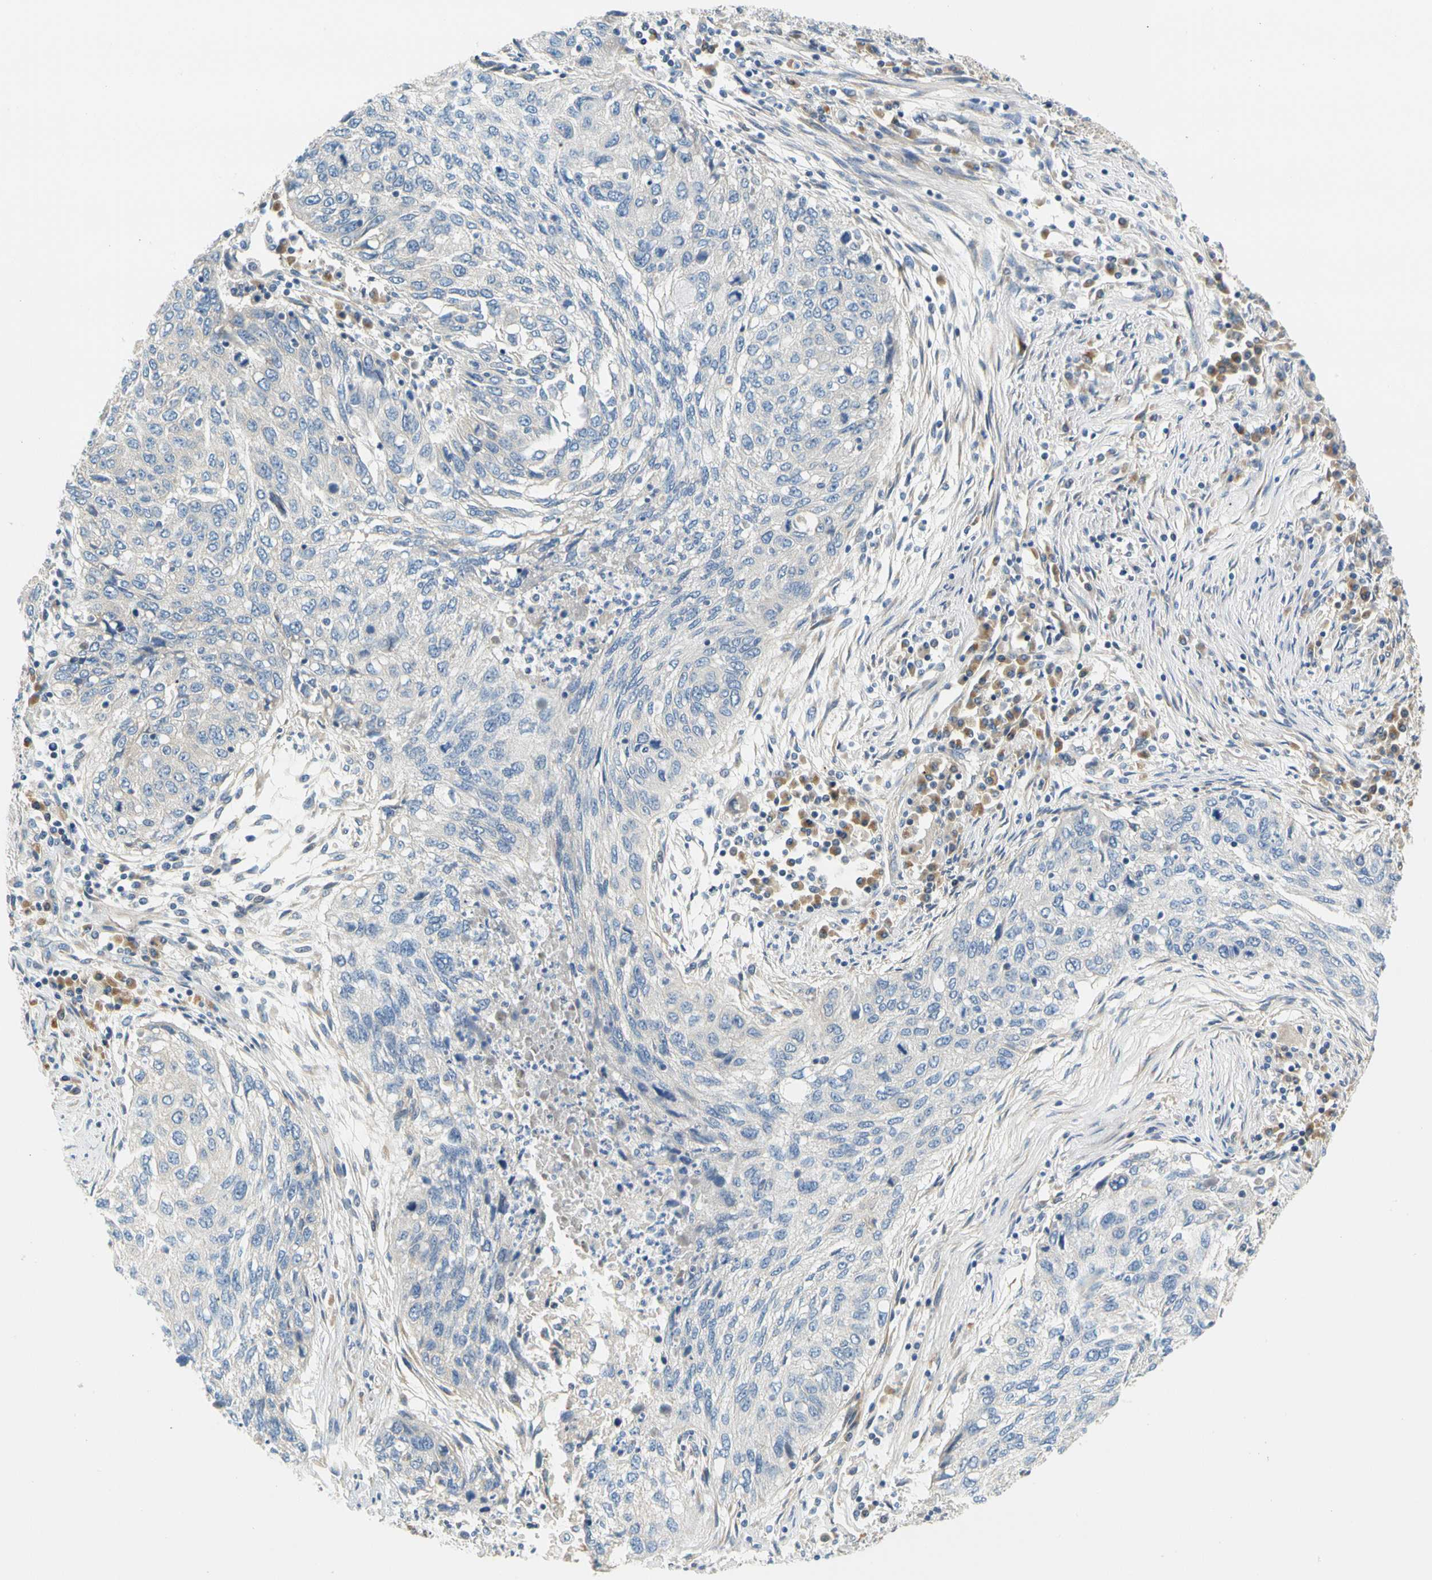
{"staining": {"intensity": "negative", "quantity": "none", "location": "none"}, "tissue": "lung cancer", "cell_type": "Tumor cells", "image_type": "cancer", "snomed": [{"axis": "morphology", "description": "Squamous cell carcinoma, NOS"}, {"axis": "topography", "description": "Lung"}], "caption": "Histopathology image shows no protein expression in tumor cells of lung cancer tissue.", "gene": "LRRC47", "patient": {"sex": "female", "age": 63}}